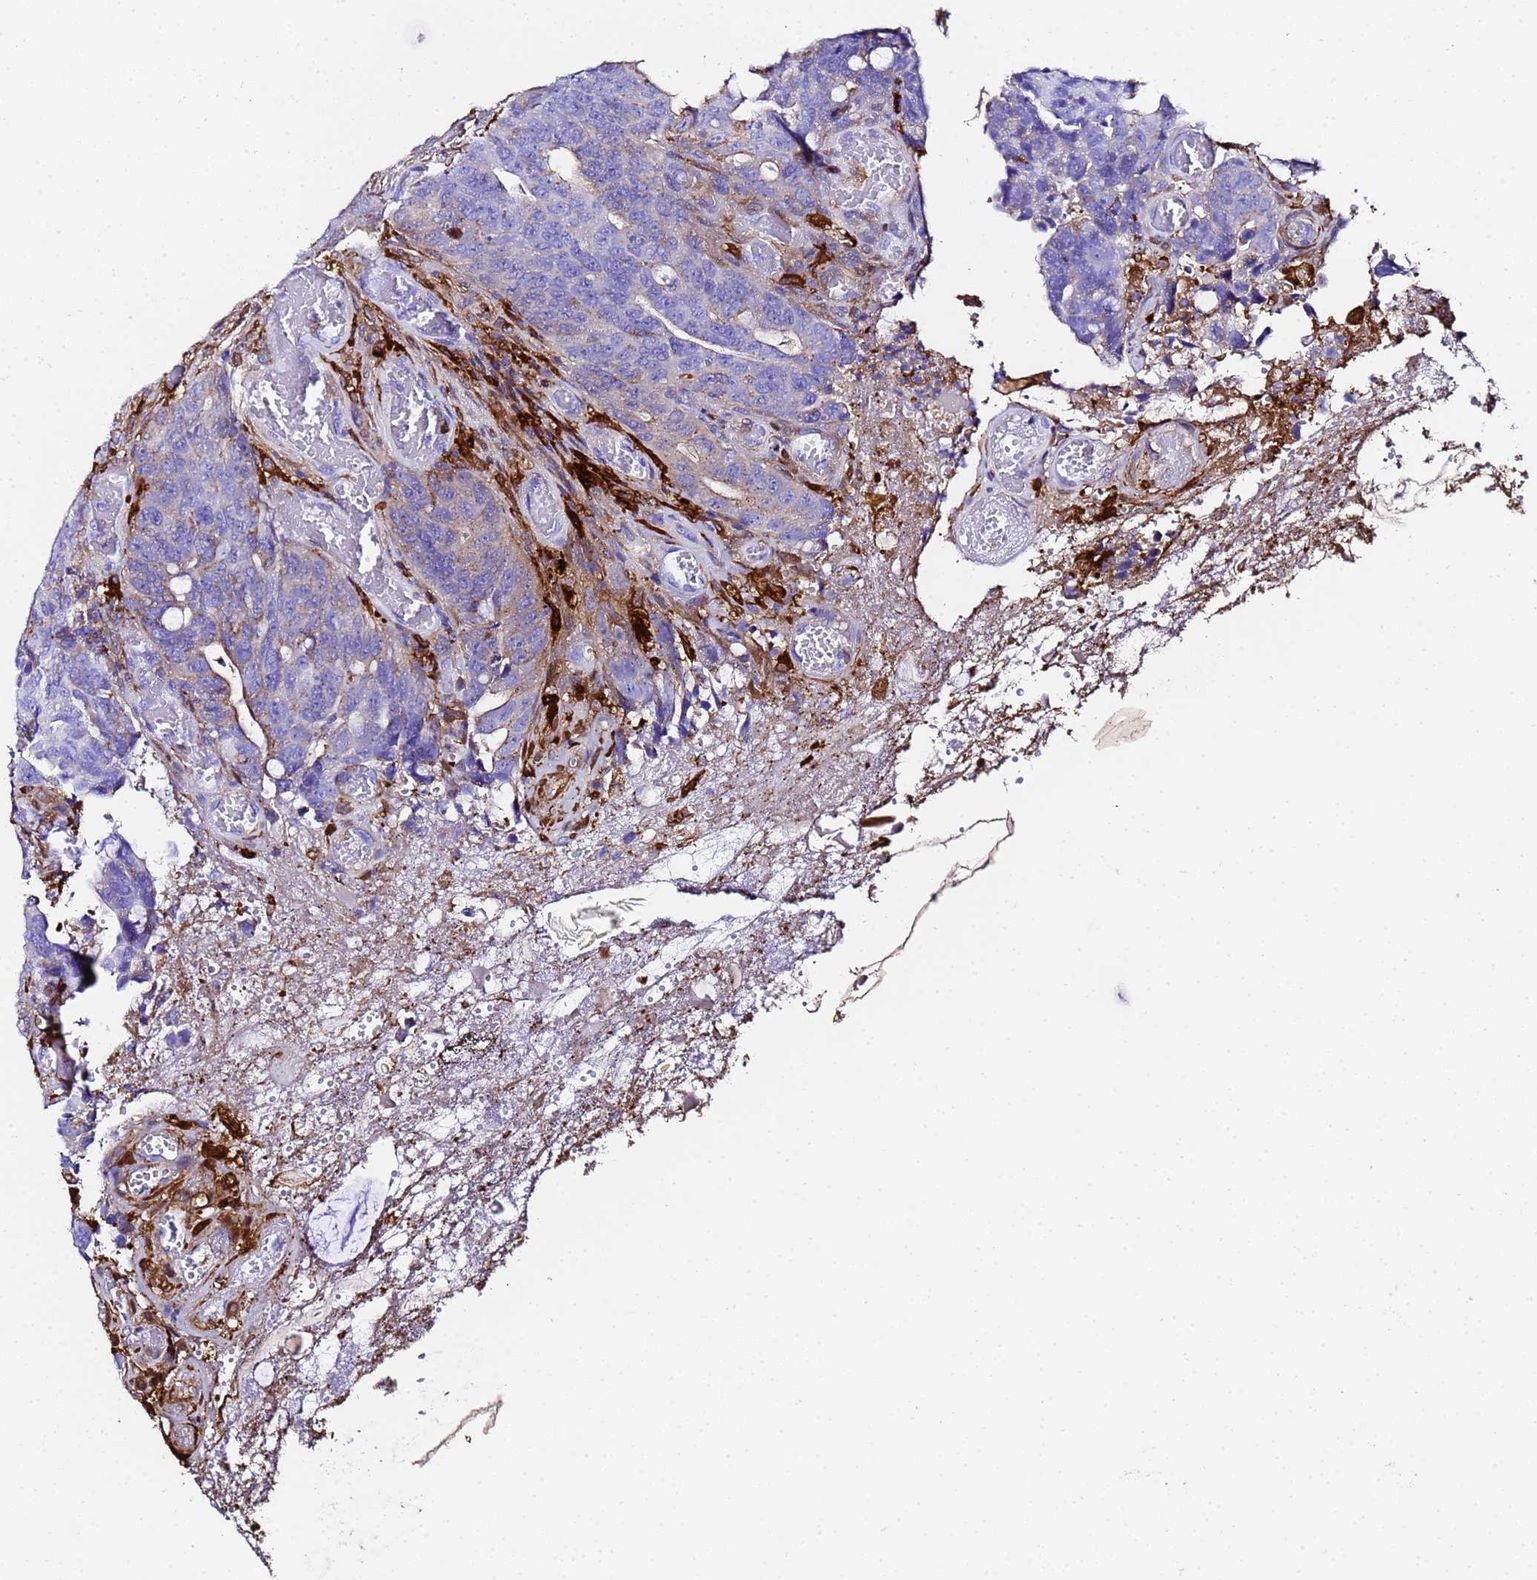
{"staining": {"intensity": "weak", "quantity": "<25%", "location": "cytoplasmic/membranous"}, "tissue": "colorectal cancer", "cell_type": "Tumor cells", "image_type": "cancer", "snomed": [{"axis": "morphology", "description": "Adenocarcinoma, NOS"}, {"axis": "topography", "description": "Colon"}], "caption": "DAB immunohistochemical staining of human adenocarcinoma (colorectal) exhibits no significant positivity in tumor cells. (DAB immunohistochemistry visualized using brightfield microscopy, high magnification).", "gene": "FTL", "patient": {"sex": "female", "age": 82}}